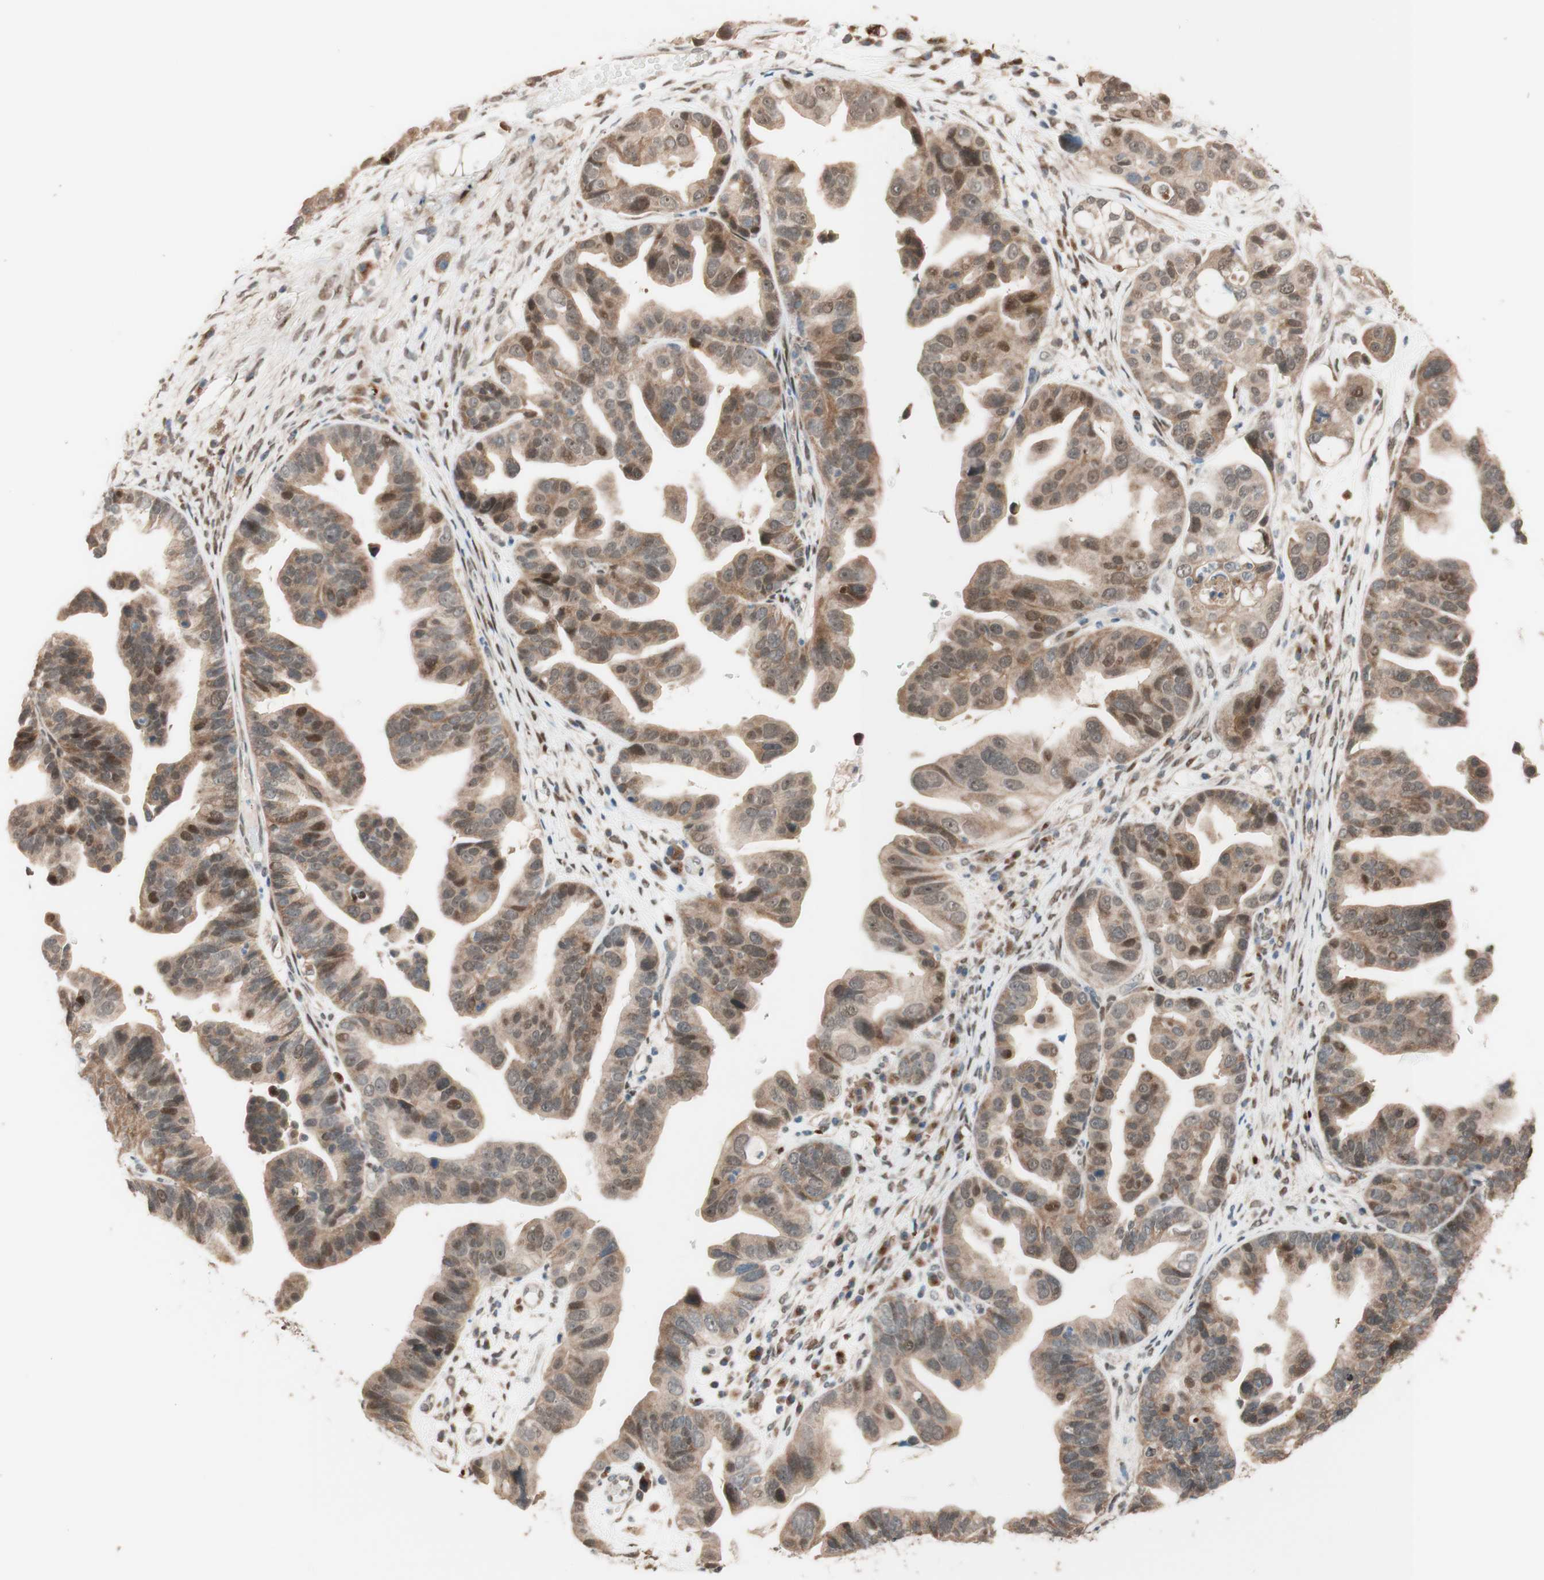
{"staining": {"intensity": "moderate", "quantity": ">75%", "location": "cytoplasmic/membranous"}, "tissue": "ovarian cancer", "cell_type": "Tumor cells", "image_type": "cancer", "snomed": [{"axis": "morphology", "description": "Cystadenocarcinoma, serous, NOS"}, {"axis": "topography", "description": "Ovary"}], "caption": "A high-resolution histopathology image shows immunohistochemistry (IHC) staining of serous cystadenocarcinoma (ovarian), which shows moderate cytoplasmic/membranous positivity in about >75% of tumor cells.", "gene": "CCNC", "patient": {"sex": "female", "age": 56}}